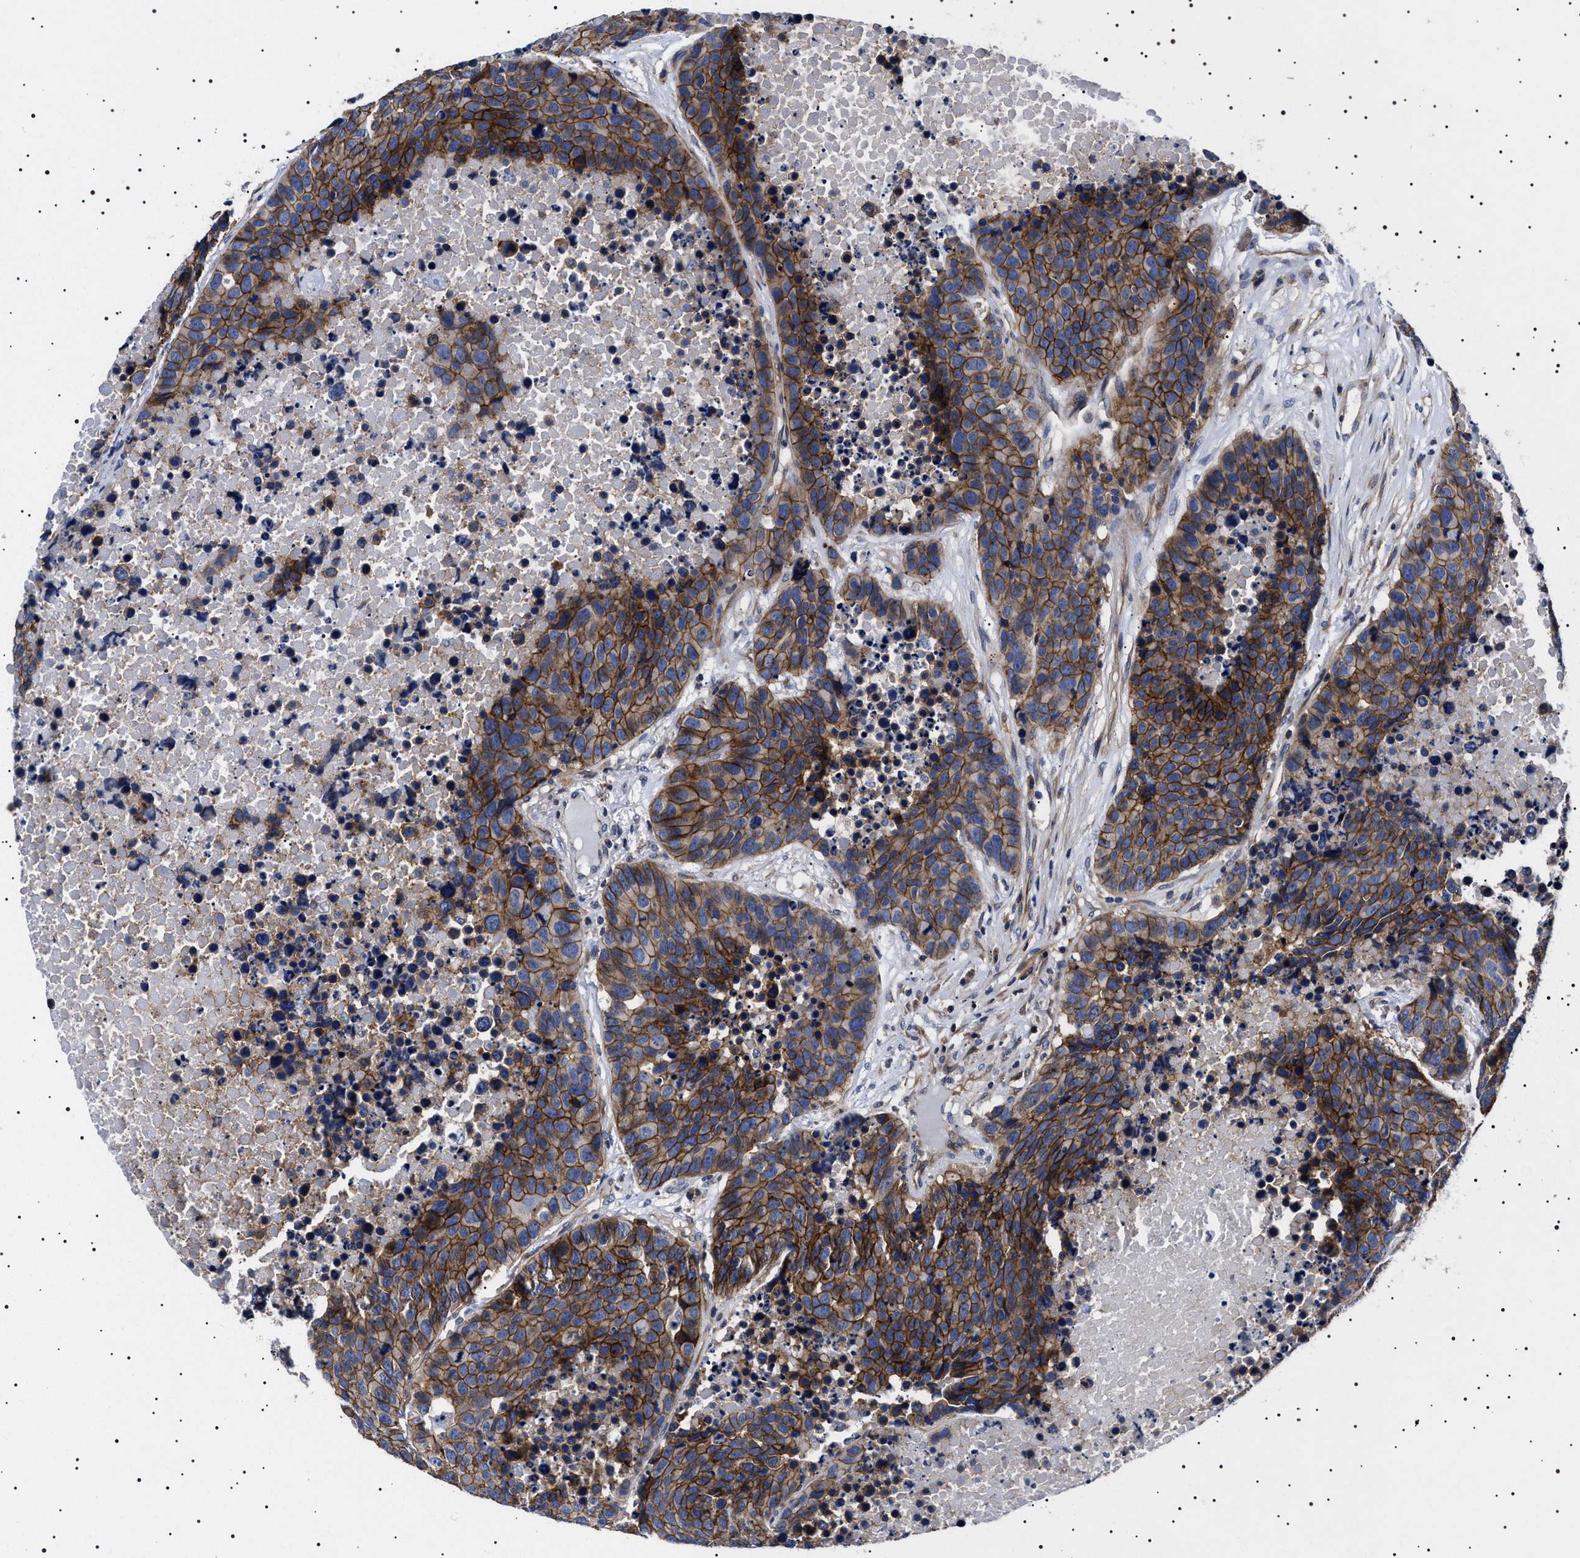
{"staining": {"intensity": "strong", "quantity": ">75%", "location": "cytoplasmic/membranous"}, "tissue": "carcinoid", "cell_type": "Tumor cells", "image_type": "cancer", "snomed": [{"axis": "morphology", "description": "Carcinoid, malignant, NOS"}, {"axis": "topography", "description": "Lung"}], "caption": "High-magnification brightfield microscopy of carcinoid (malignant) stained with DAB (brown) and counterstained with hematoxylin (blue). tumor cells exhibit strong cytoplasmic/membranous expression is appreciated in approximately>75% of cells.", "gene": "SLC4A7", "patient": {"sex": "male", "age": 60}}